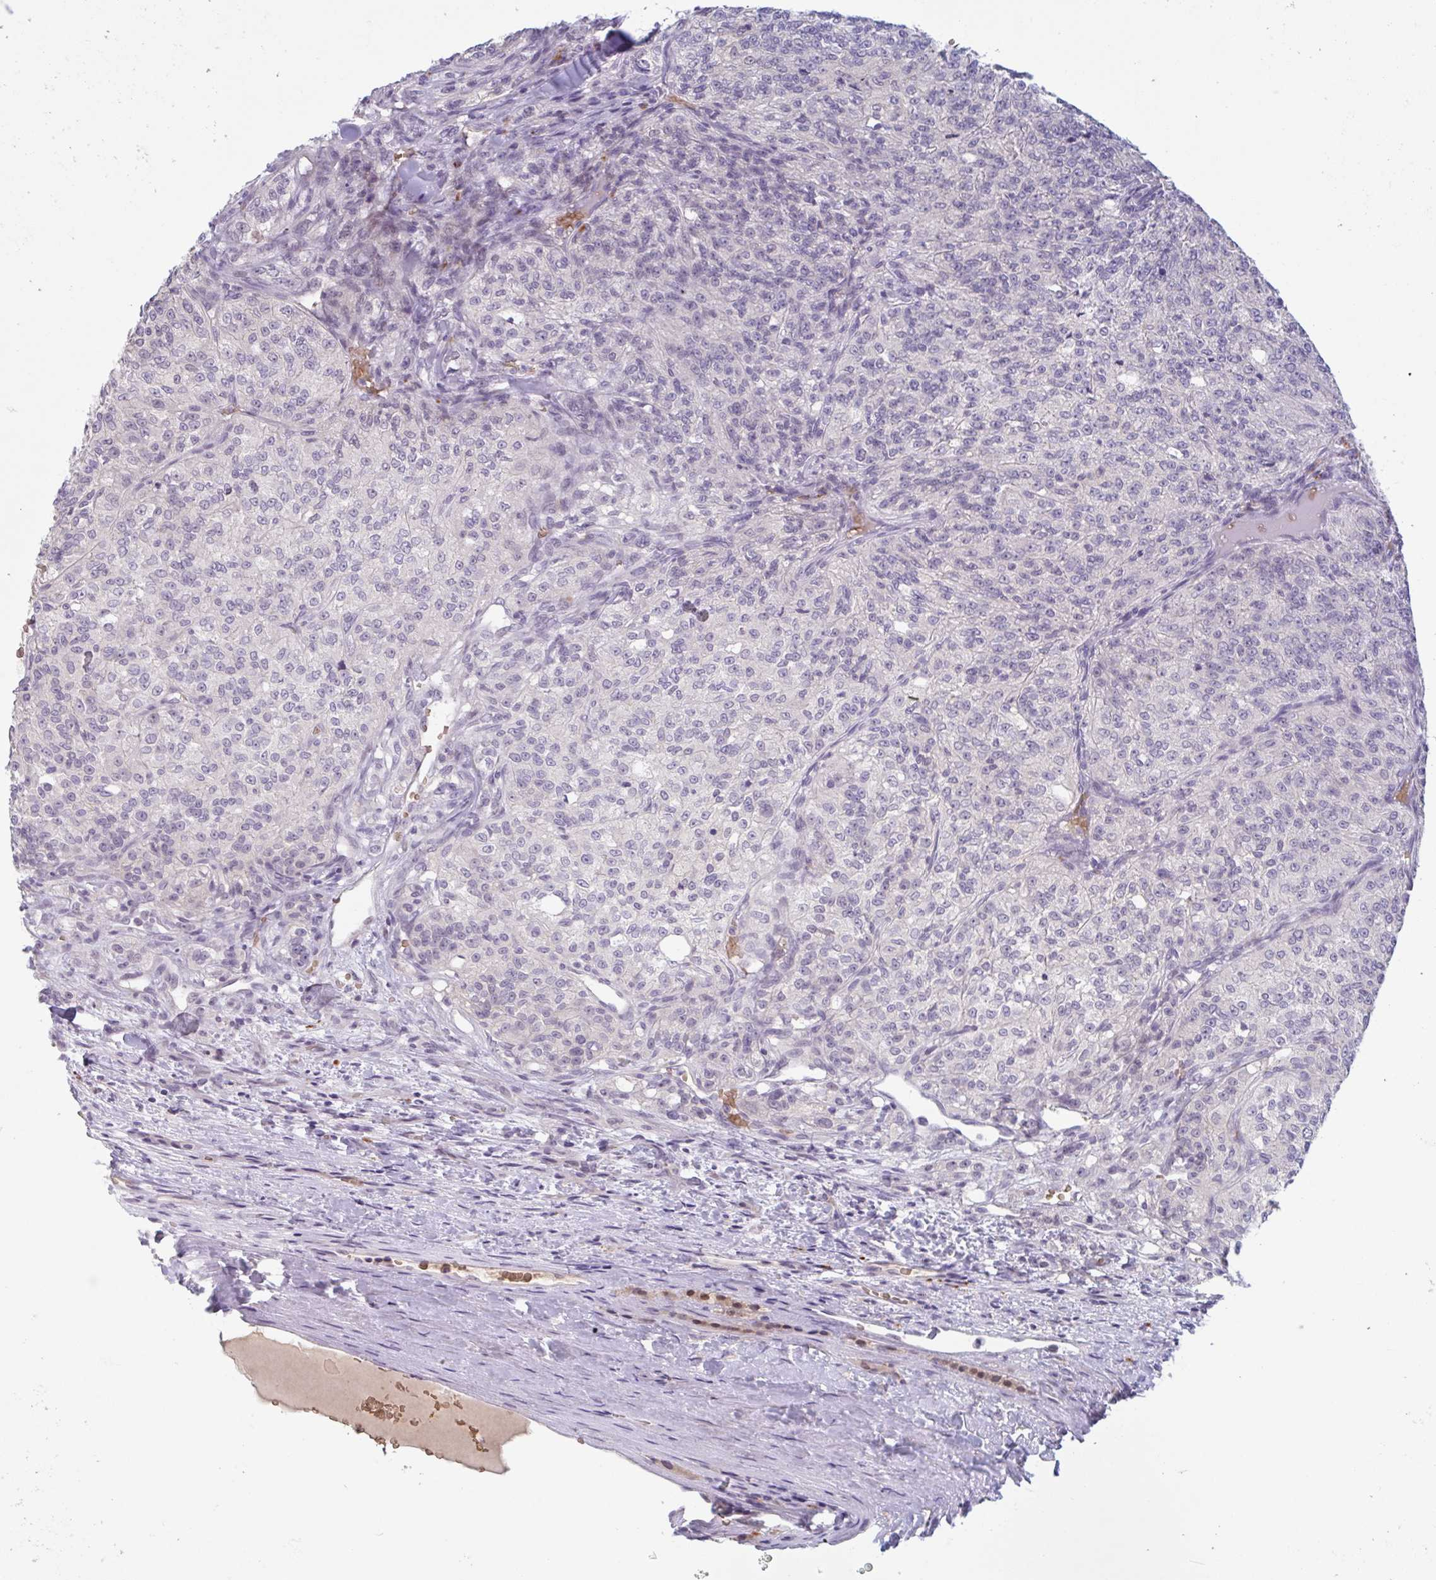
{"staining": {"intensity": "negative", "quantity": "none", "location": "none"}, "tissue": "renal cancer", "cell_type": "Tumor cells", "image_type": "cancer", "snomed": [{"axis": "morphology", "description": "Adenocarcinoma, NOS"}, {"axis": "topography", "description": "Kidney"}], "caption": "Immunohistochemistry histopathology image of neoplastic tissue: renal cancer (adenocarcinoma) stained with DAB (3,3'-diaminobenzidine) demonstrates no significant protein expression in tumor cells. (Brightfield microscopy of DAB (3,3'-diaminobenzidine) immunohistochemistry at high magnification).", "gene": "RHAG", "patient": {"sex": "female", "age": 63}}